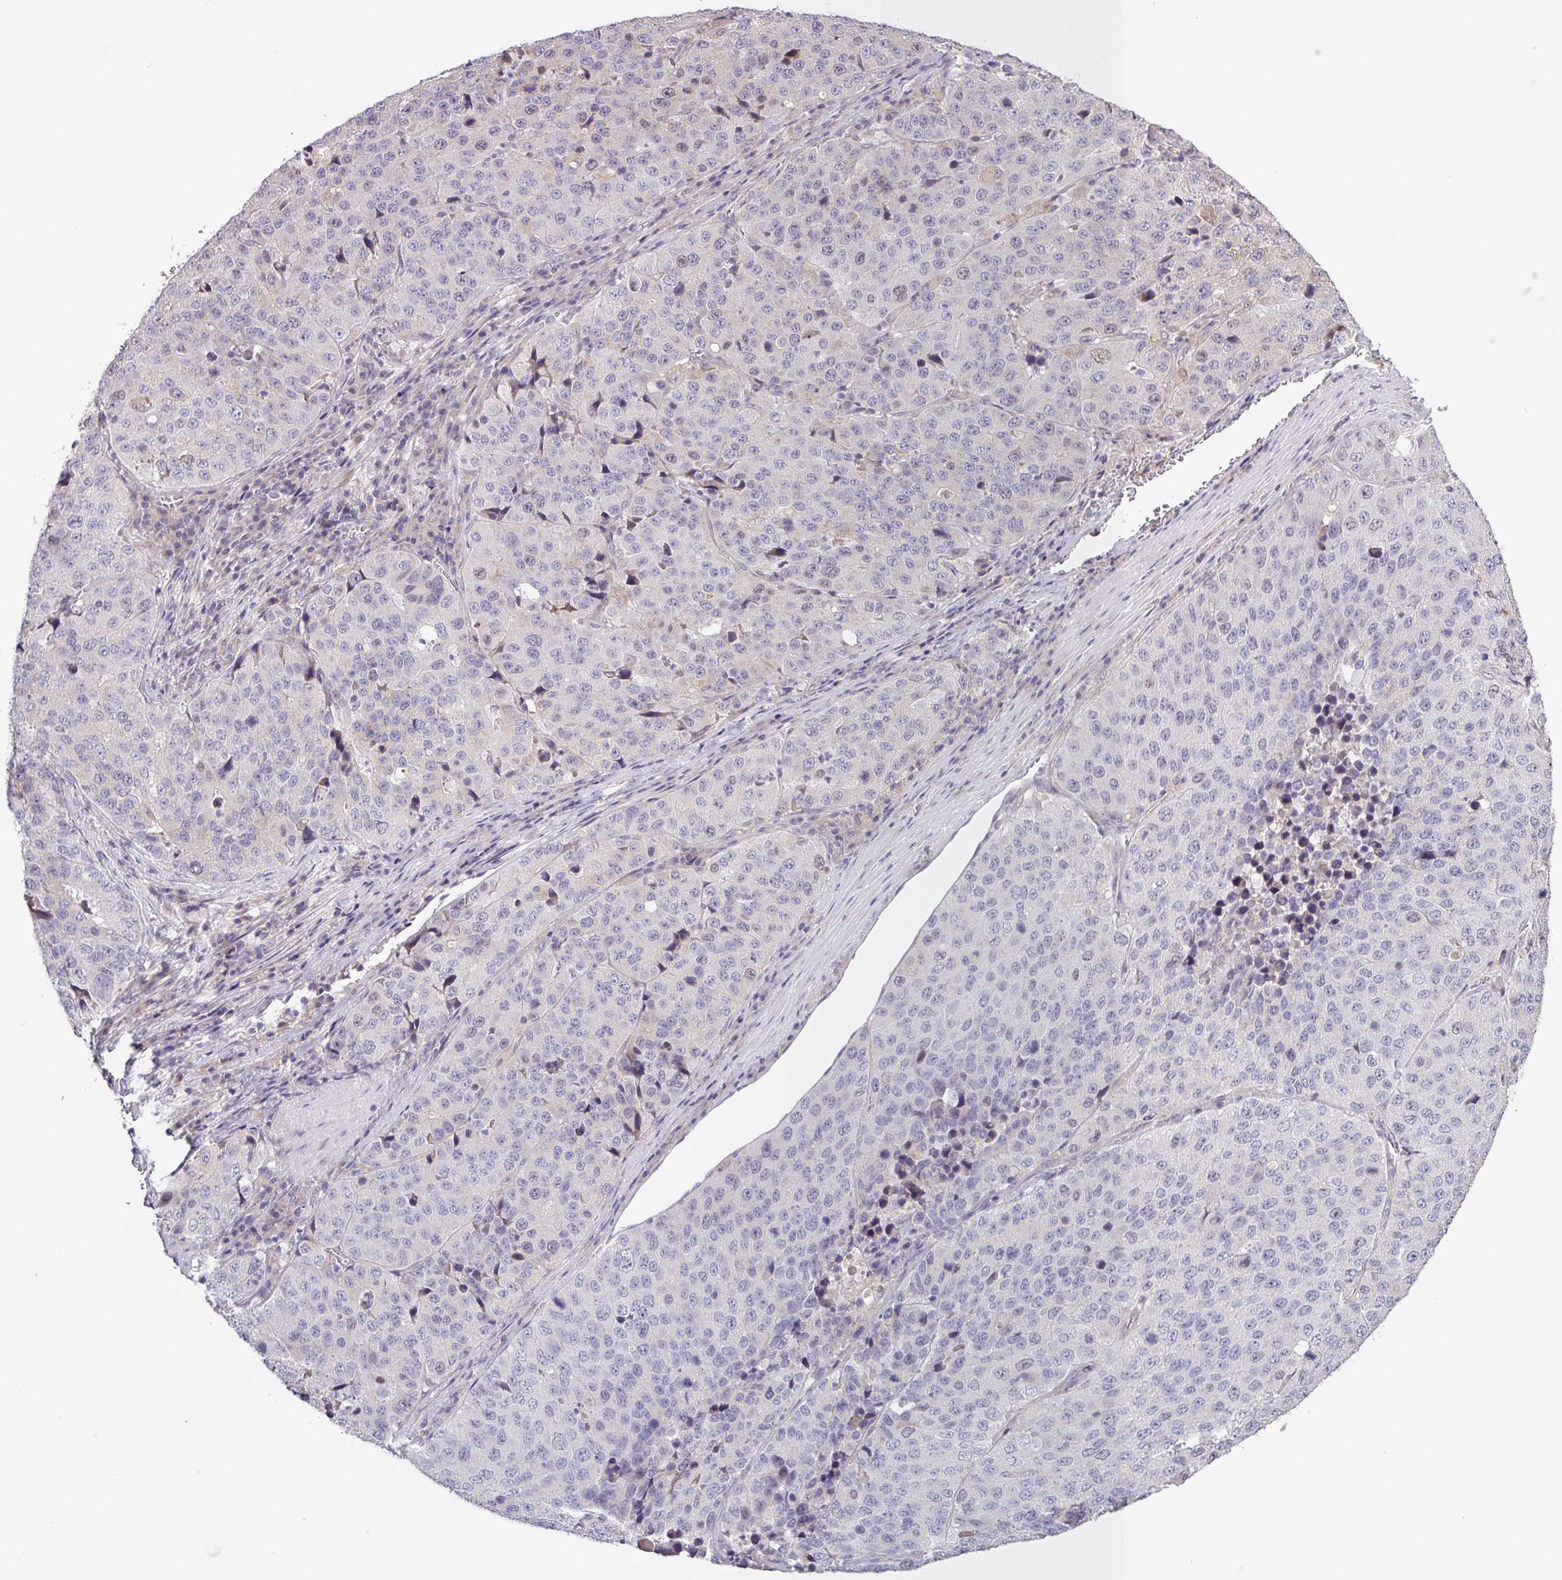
{"staining": {"intensity": "negative", "quantity": "none", "location": "none"}, "tissue": "stomach cancer", "cell_type": "Tumor cells", "image_type": "cancer", "snomed": [{"axis": "morphology", "description": "Adenocarcinoma, NOS"}, {"axis": "topography", "description": "Stomach"}], "caption": "This is a photomicrograph of IHC staining of stomach cancer (adenocarcinoma), which shows no expression in tumor cells. (Brightfield microscopy of DAB immunohistochemistry at high magnification).", "gene": "SFTPB", "patient": {"sex": "male", "age": 71}}